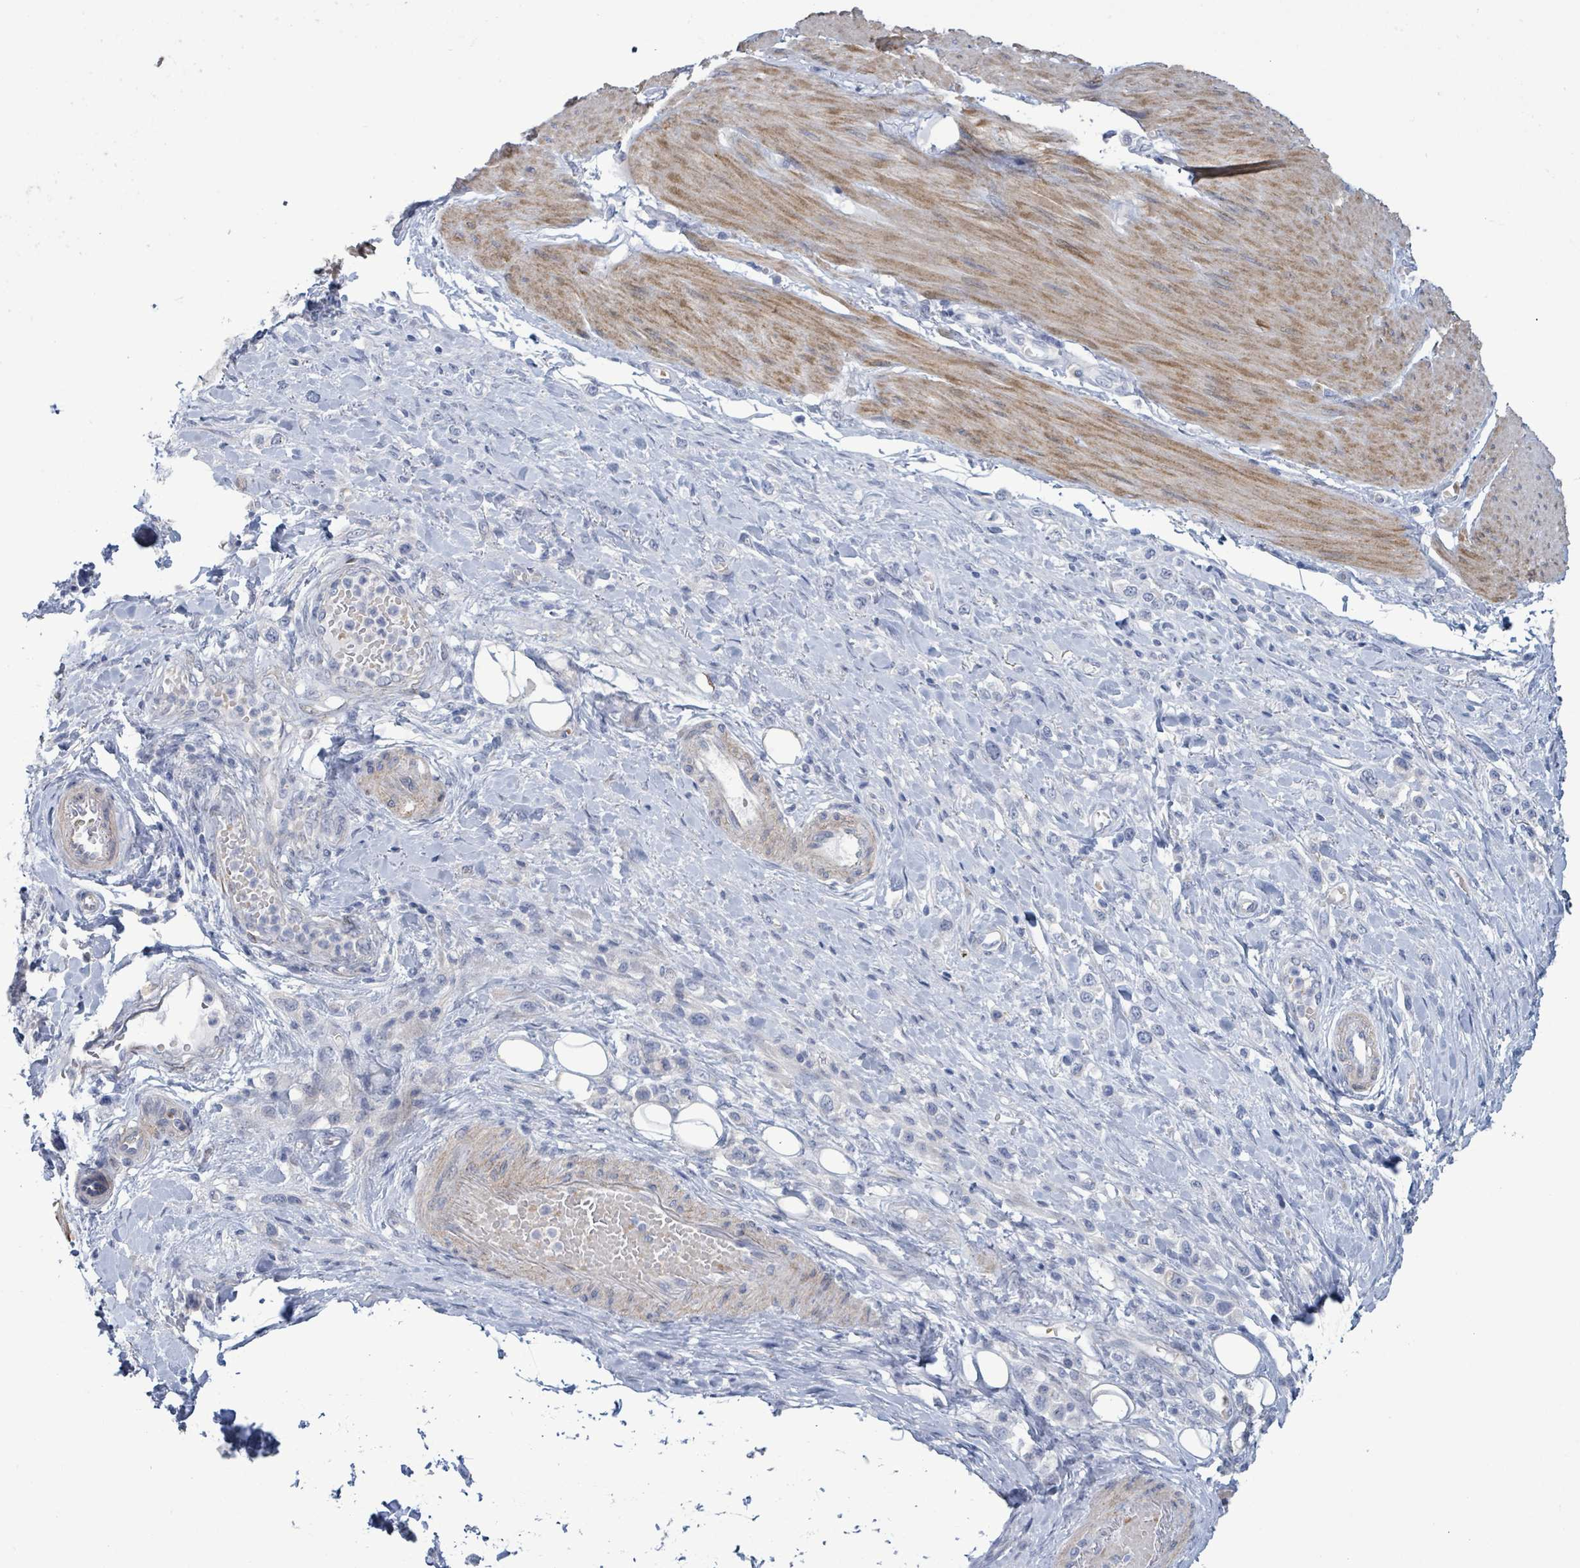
{"staining": {"intensity": "negative", "quantity": "none", "location": "none"}, "tissue": "stomach cancer", "cell_type": "Tumor cells", "image_type": "cancer", "snomed": [{"axis": "morphology", "description": "Adenocarcinoma, NOS"}, {"axis": "topography", "description": "Stomach"}], "caption": "Tumor cells show no significant staining in adenocarcinoma (stomach). (Stains: DAB immunohistochemistry (IHC) with hematoxylin counter stain, Microscopy: brightfield microscopy at high magnification).", "gene": "PKLR", "patient": {"sex": "female", "age": 65}}